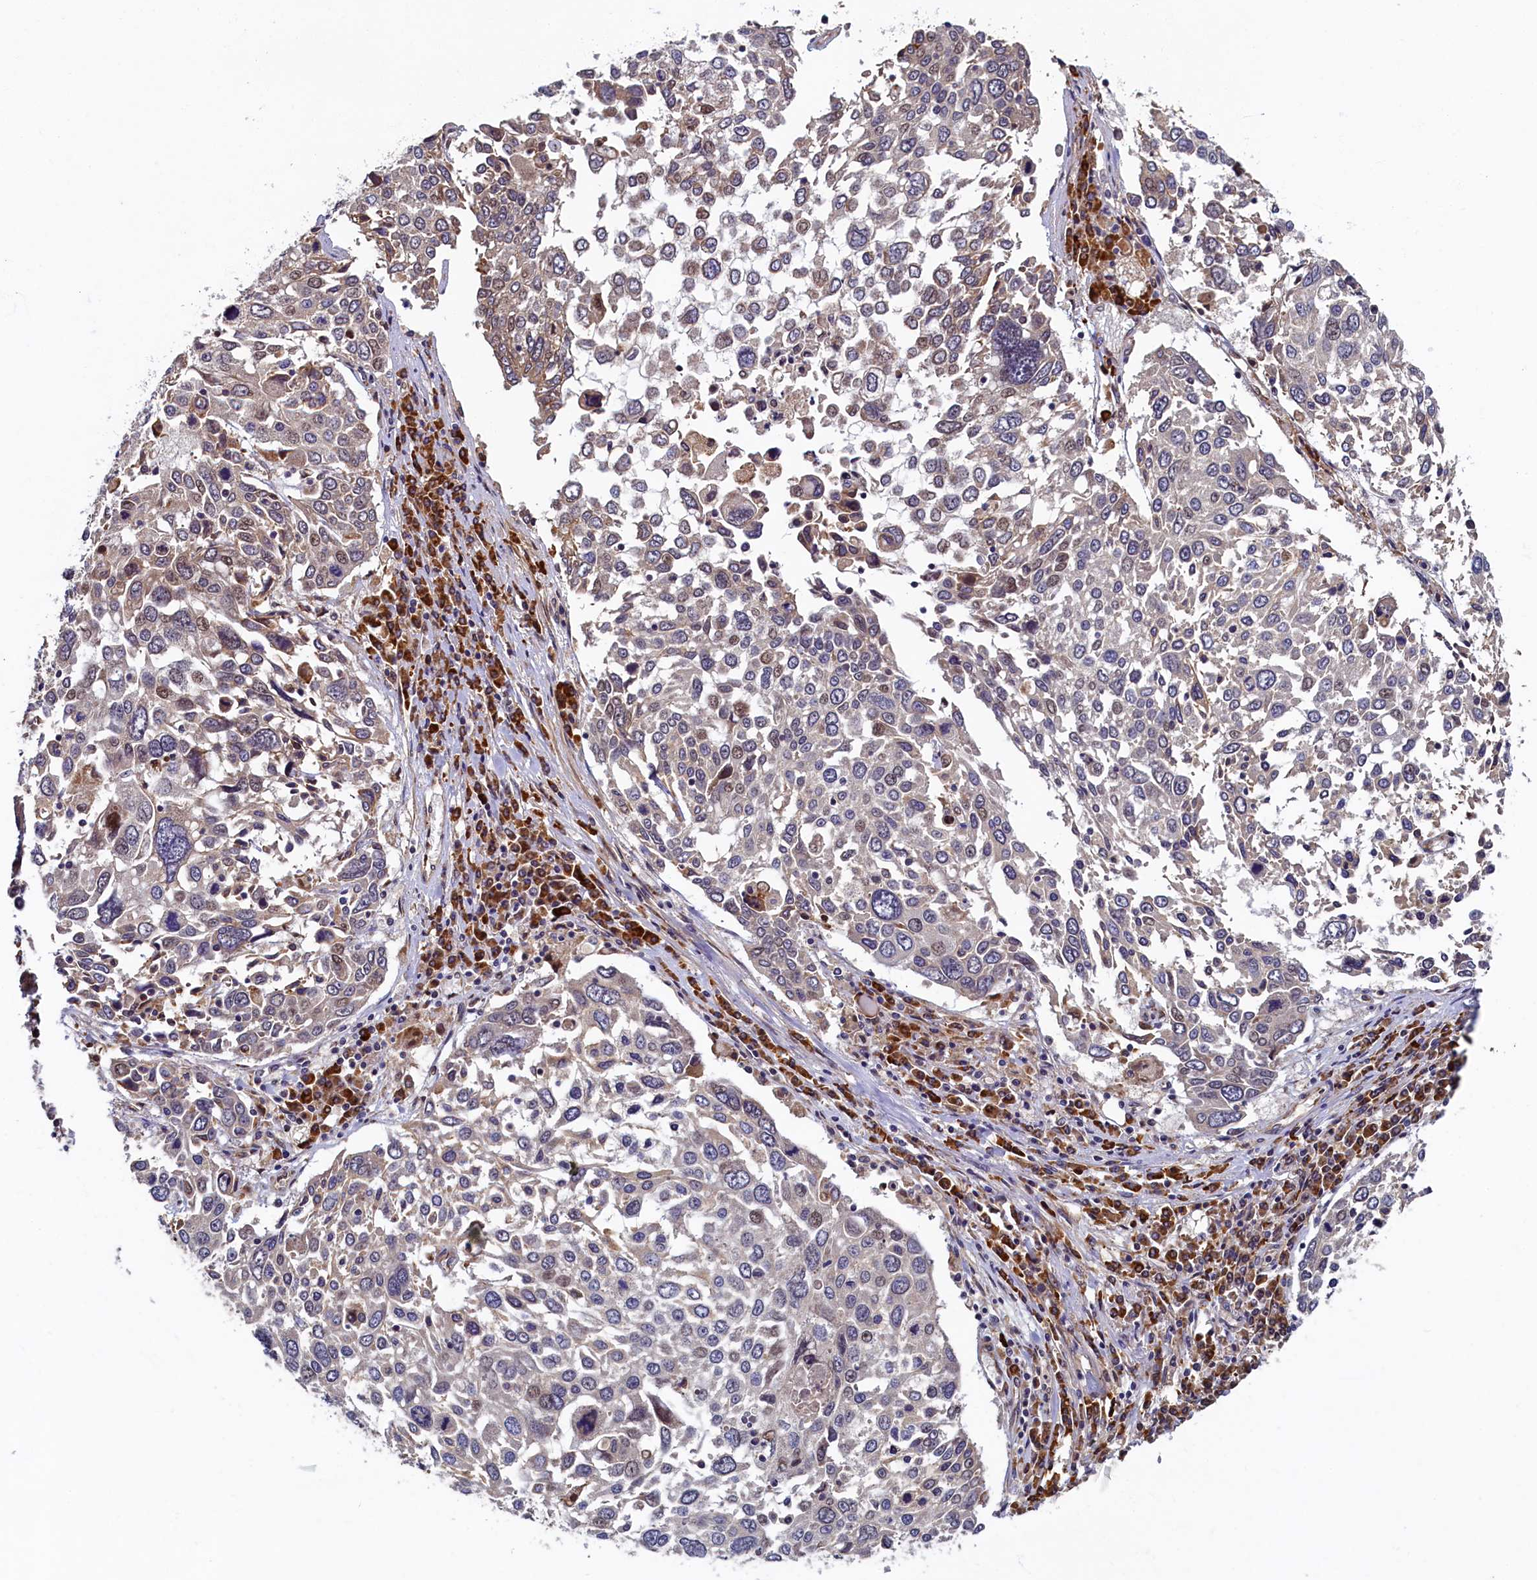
{"staining": {"intensity": "negative", "quantity": "none", "location": "none"}, "tissue": "lung cancer", "cell_type": "Tumor cells", "image_type": "cancer", "snomed": [{"axis": "morphology", "description": "Squamous cell carcinoma, NOS"}, {"axis": "topography", "description": "Lung"}], "caption": "IHC histopathology image of lung cancer (squamous cell carcinoma) stained for a protein (brown), which displays no positivity in tumor cells. (DAB (3,3'-diaminobenzidine) immunohistochemistry with hematoxylin counter stain).", "gene": "SLC16A14", "patient": {"sex": "male", "age": 65}}